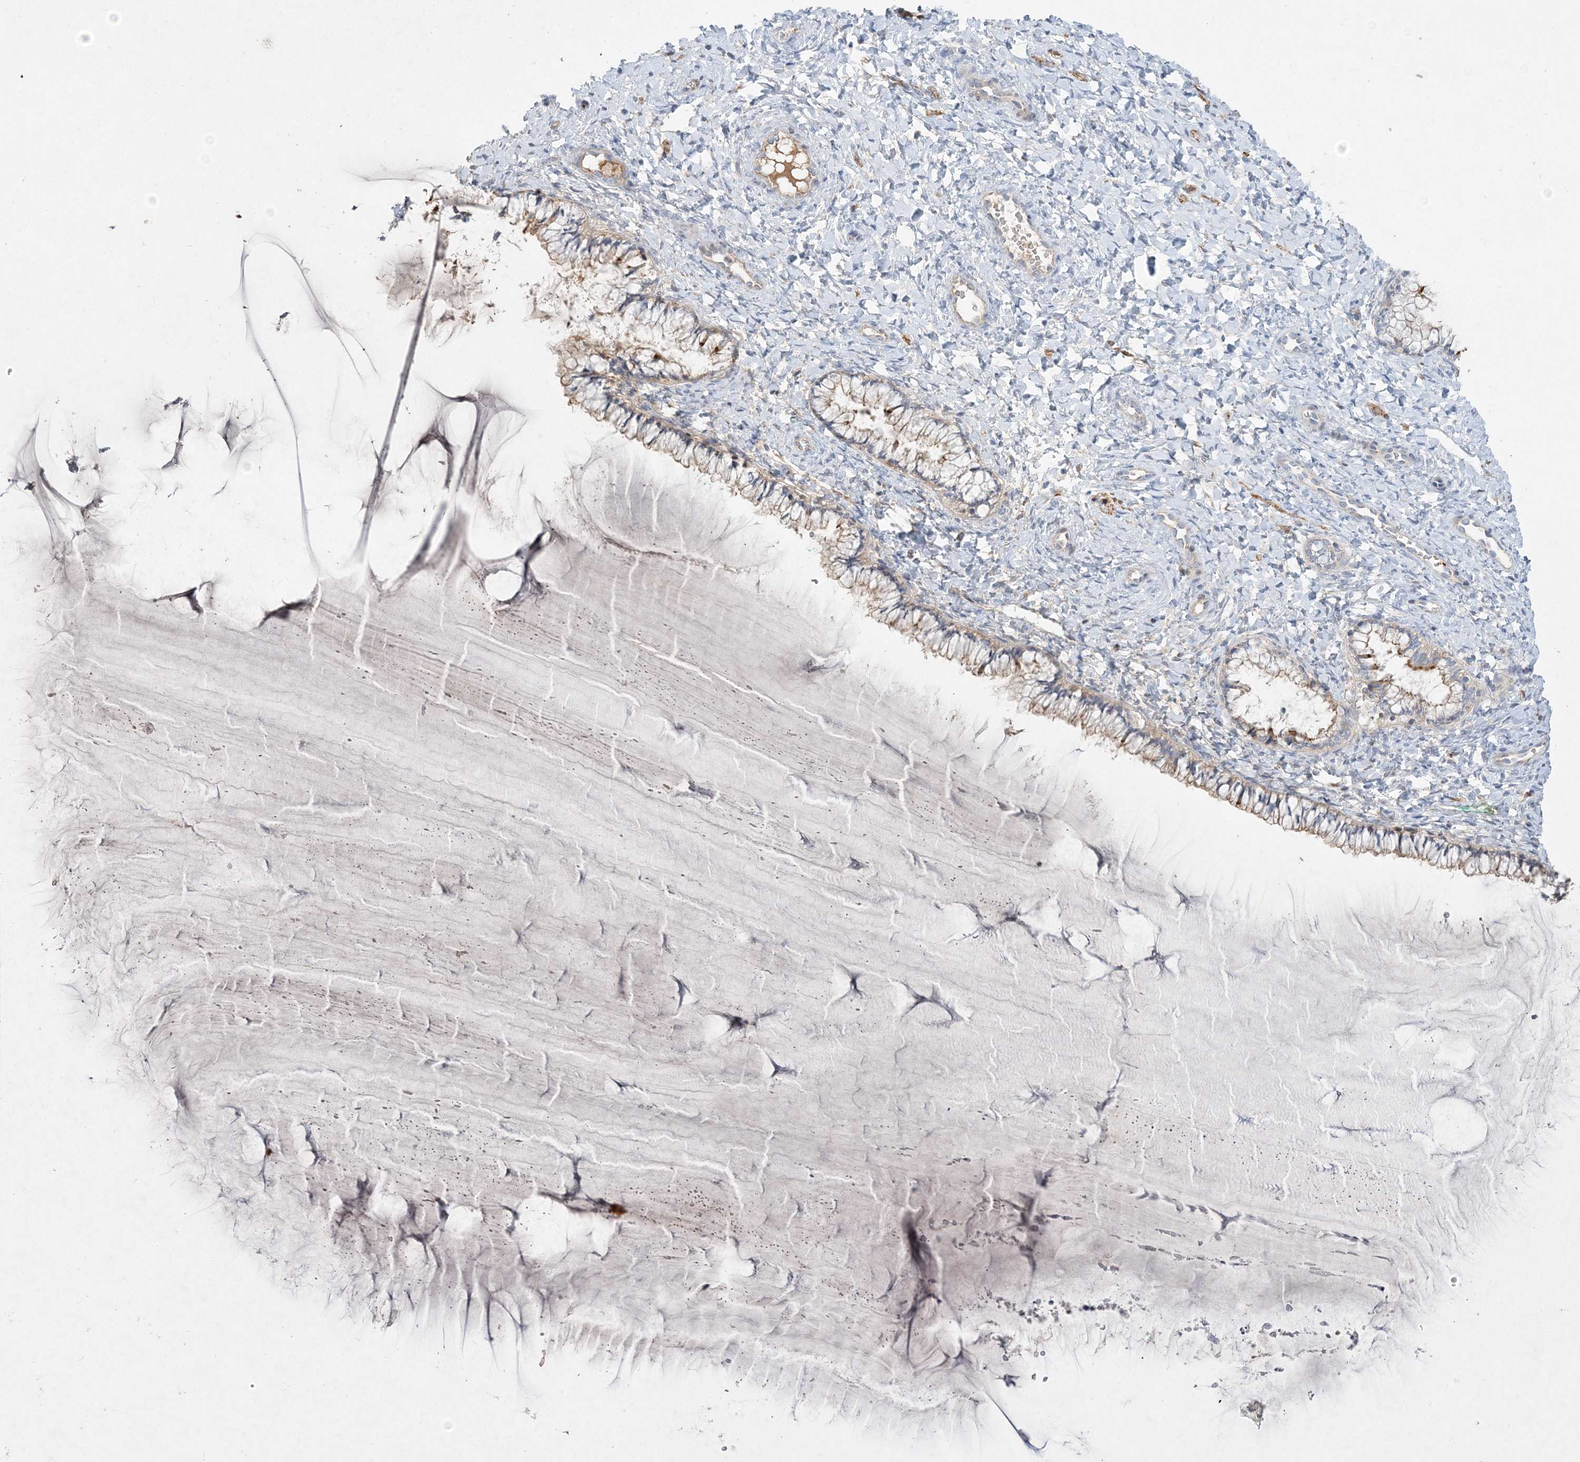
{"staining": {"intensity": "weak", "quantity": "<25%", "location": "cytoplasmic/membranous"}, "tissue": "cervix", "cell_type": "Glandular cells", "image_type": "normal", "snomed": [{"axis": "morphology", "description": "Normal tissue, NOS"}, {"axis": "morphology", "description": "Adenocarcinoma, NOS"}, {"axis": "topography", "description": "Cervix"}], "caption": "This image is of normal cervix stained with immunohistochemistry to label a protein in brown with the nuclei are counter-stained blue. There is no positivity in glandular cells.", "gene": "ADCK2", "patient": {"sex": "female", "age": 29}}